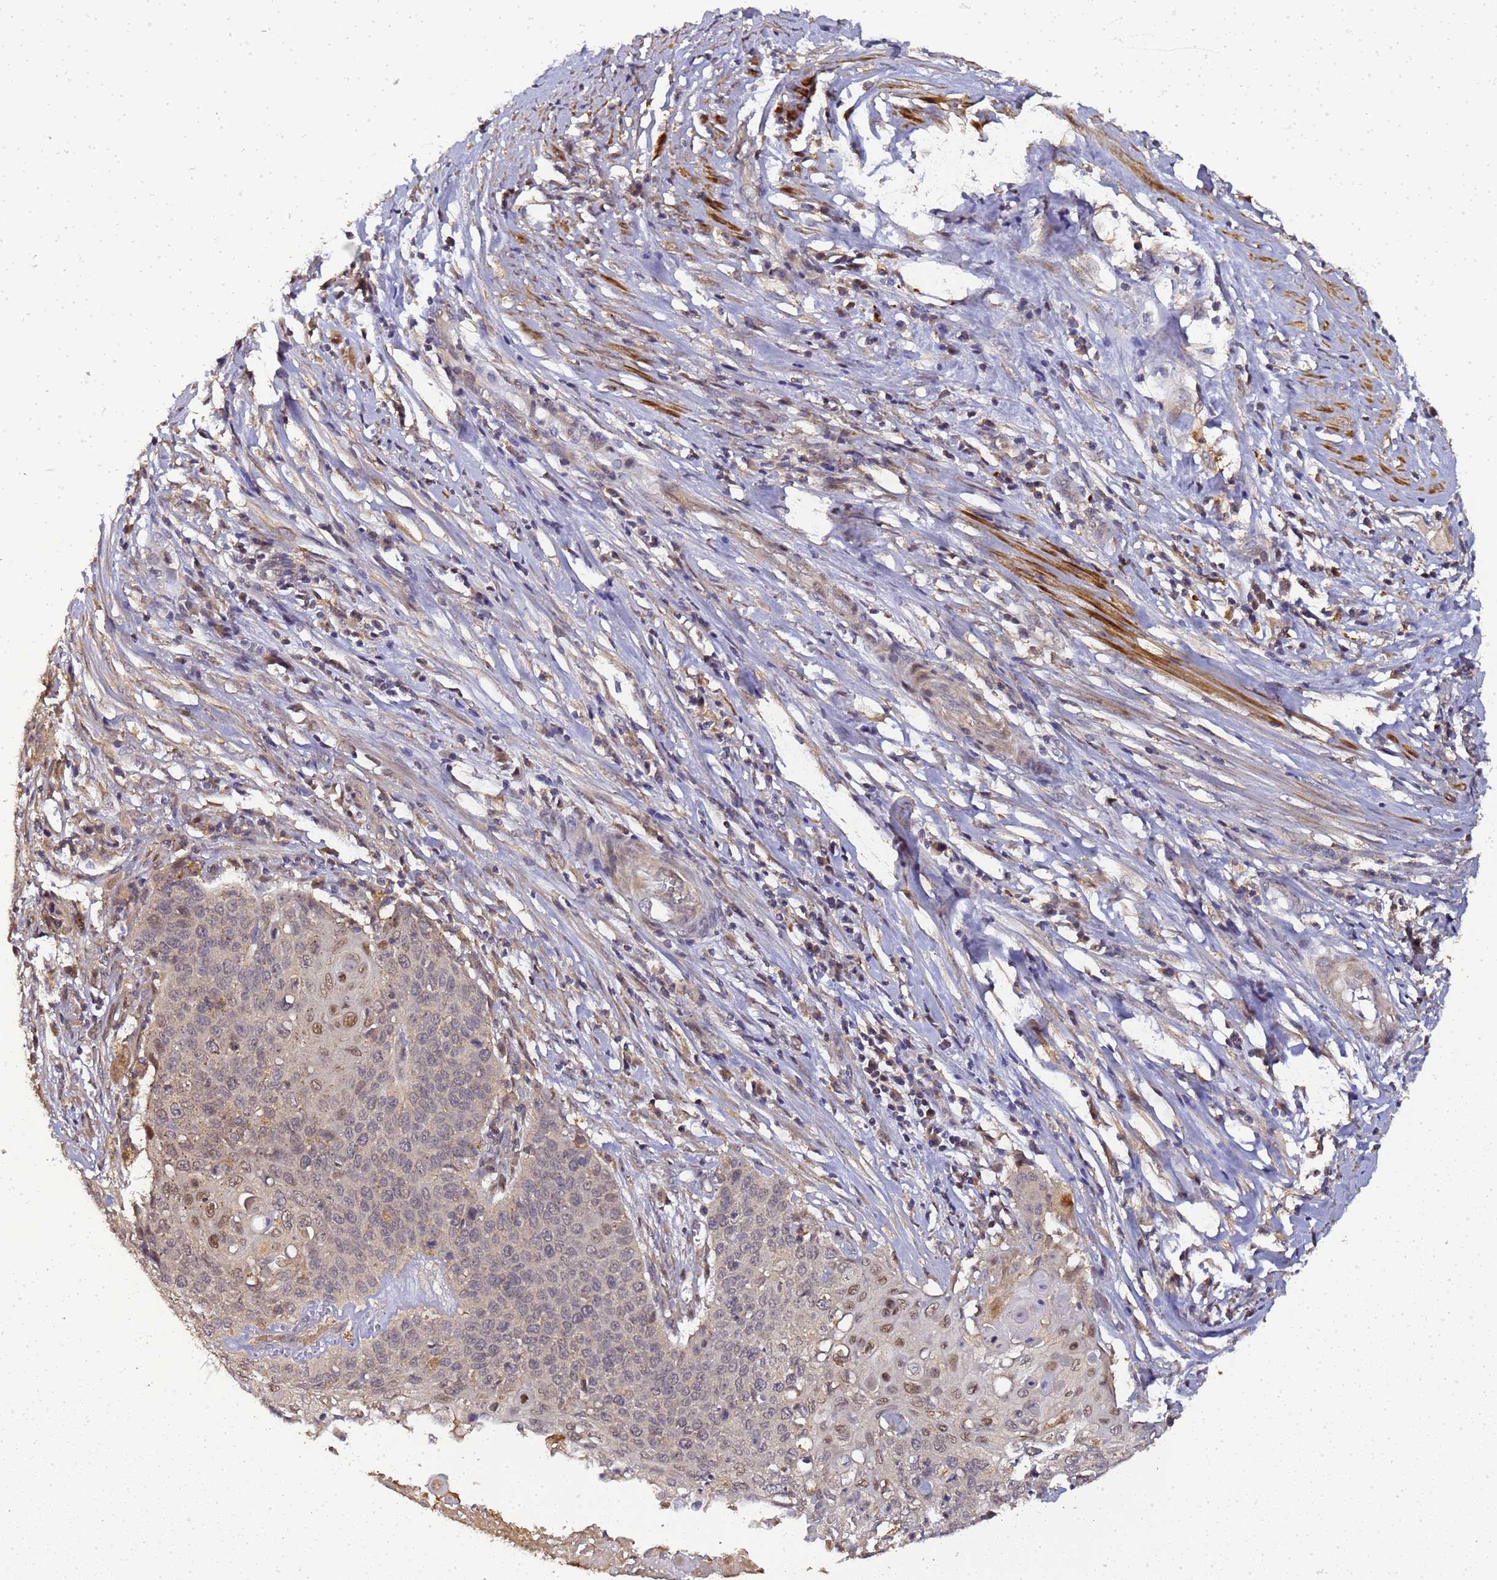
{"staining": {"intensity": "moderate", "quantity": "25%-75%", "location": "nuclear"}, "tissue": "cervical cancer", "cell_type": "Tumor cells", "image_type": "cancer", "snomed": [{"axis": "morphology", "description": "Squamous cell carcinoma, NOS"}, {"axis": "topography", "description": "Cervix"}], "caption": "Moderate nuclear positivity for a protein is appreciated in approximately 25%-75% of tumor cells of cervical cancer using immunohistochemistry (IHC).", "gene": "LGI4", "patient": {"sex": "female", "age": 39}}